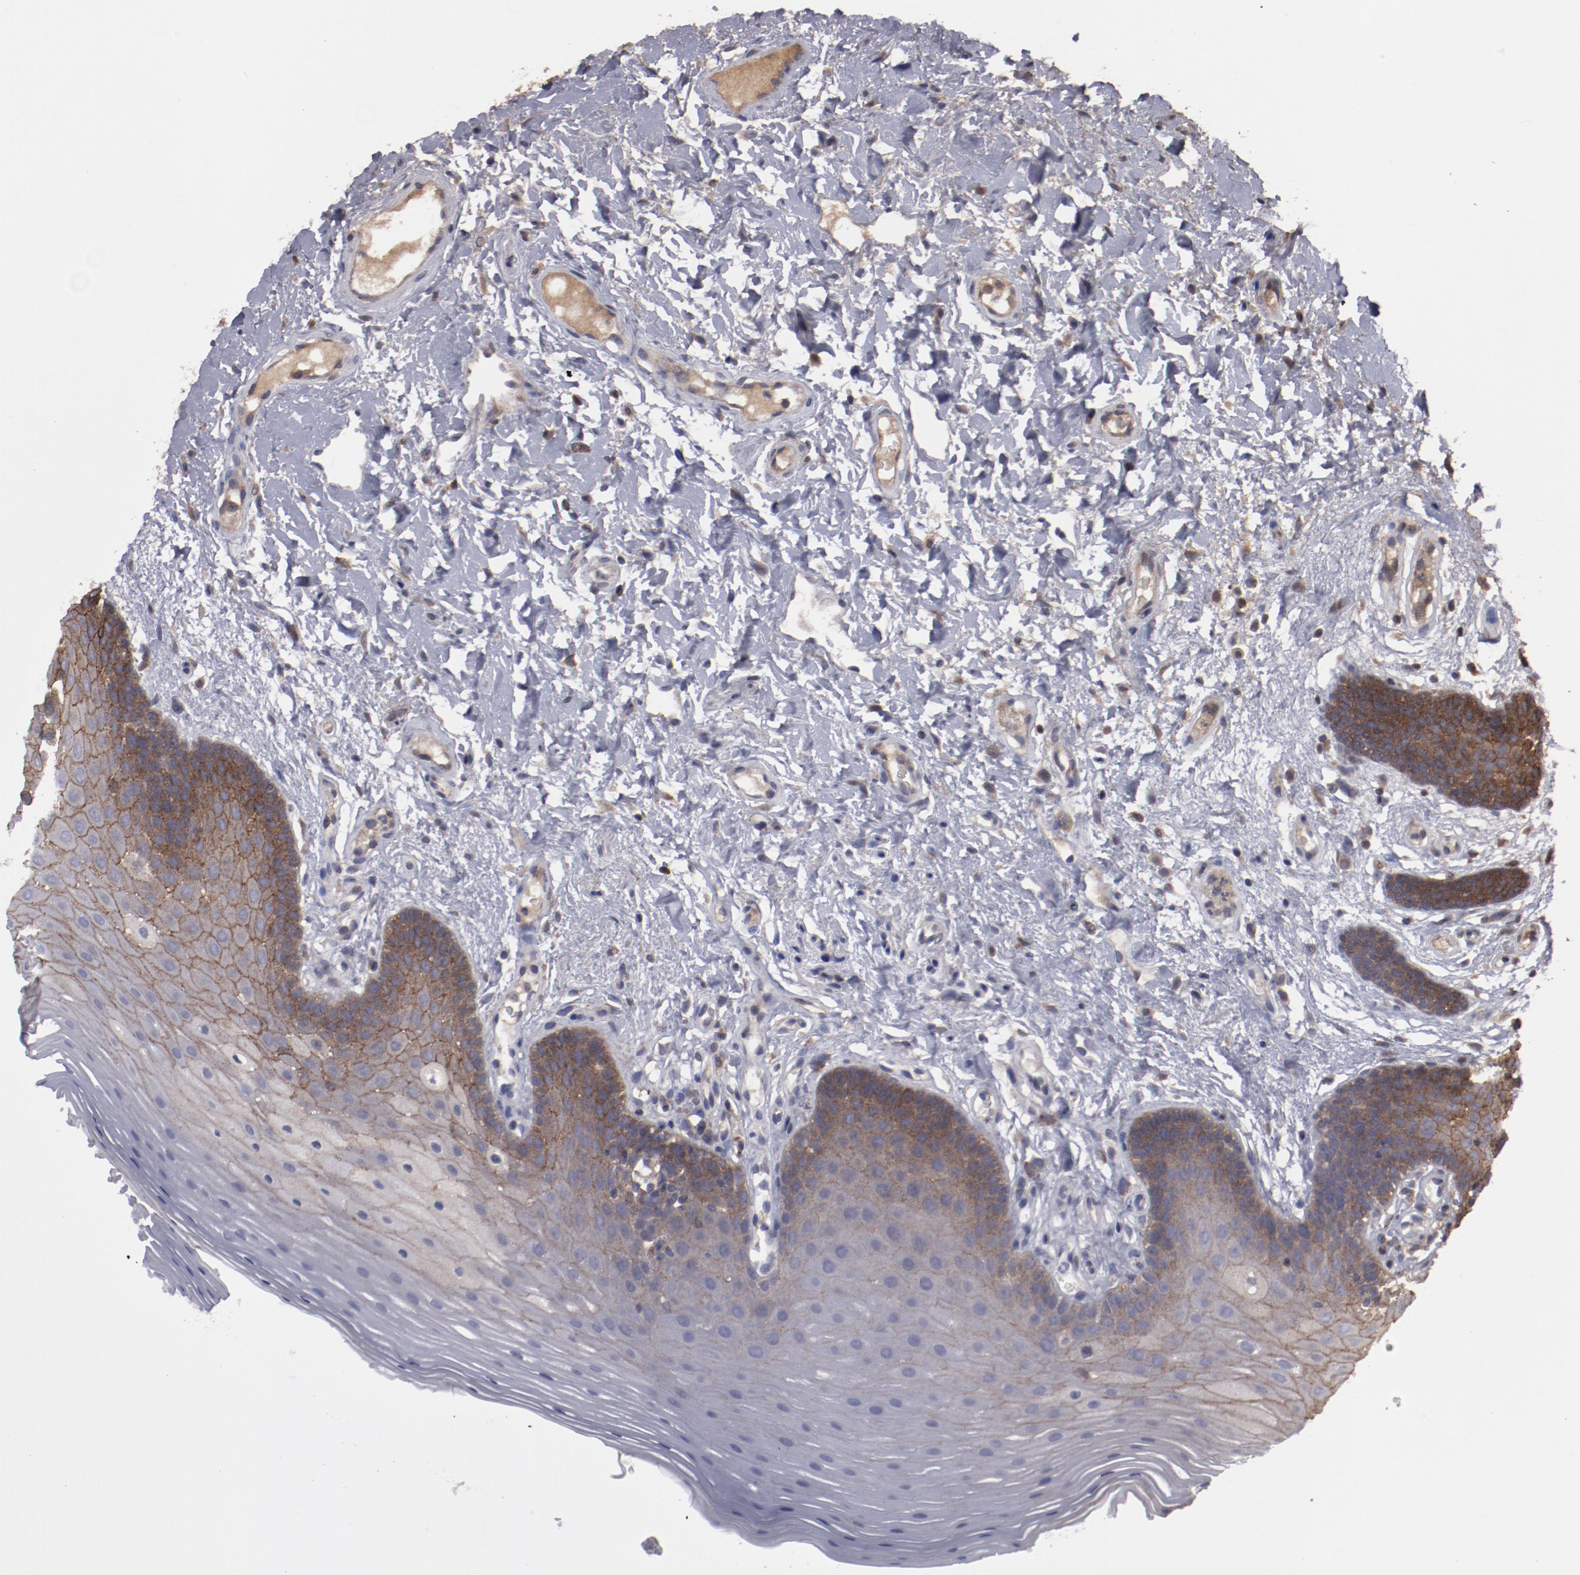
{"staining": {"intensity": "moderate", "quantity": ">75%", "location": "cytoplasmic/membranous"}, "tissue": "oral mucosa", "cell_type": "Squamous epithelial cells", "image_type": "normal", "snomed": [{"axis": "morphology", "description": "Normal tissue, NOS"}, {"axis": "morphology", "description": "Squamous cell carcinoma, NOS"}, {"axis": "topography", "description": "Skeletal muscle"}, {"axis": "topography", "description": "Oral tissue"}, {"axis": "topography", "description": "Head-Neck"}], "caption": "Immunohistochemical staining of normal human oral mucosa reveals >75% levels of moderate cytoplasmic/membranous protein staining in approximately >75% of squamous epithelial cells. The protein is stained brown, and the nuclei are stained in blue (DAB IHC with brightfield microscopy, high magnification).", "gene": "RPS6KA6", "patient": {"sex": "male", "age": 71}}